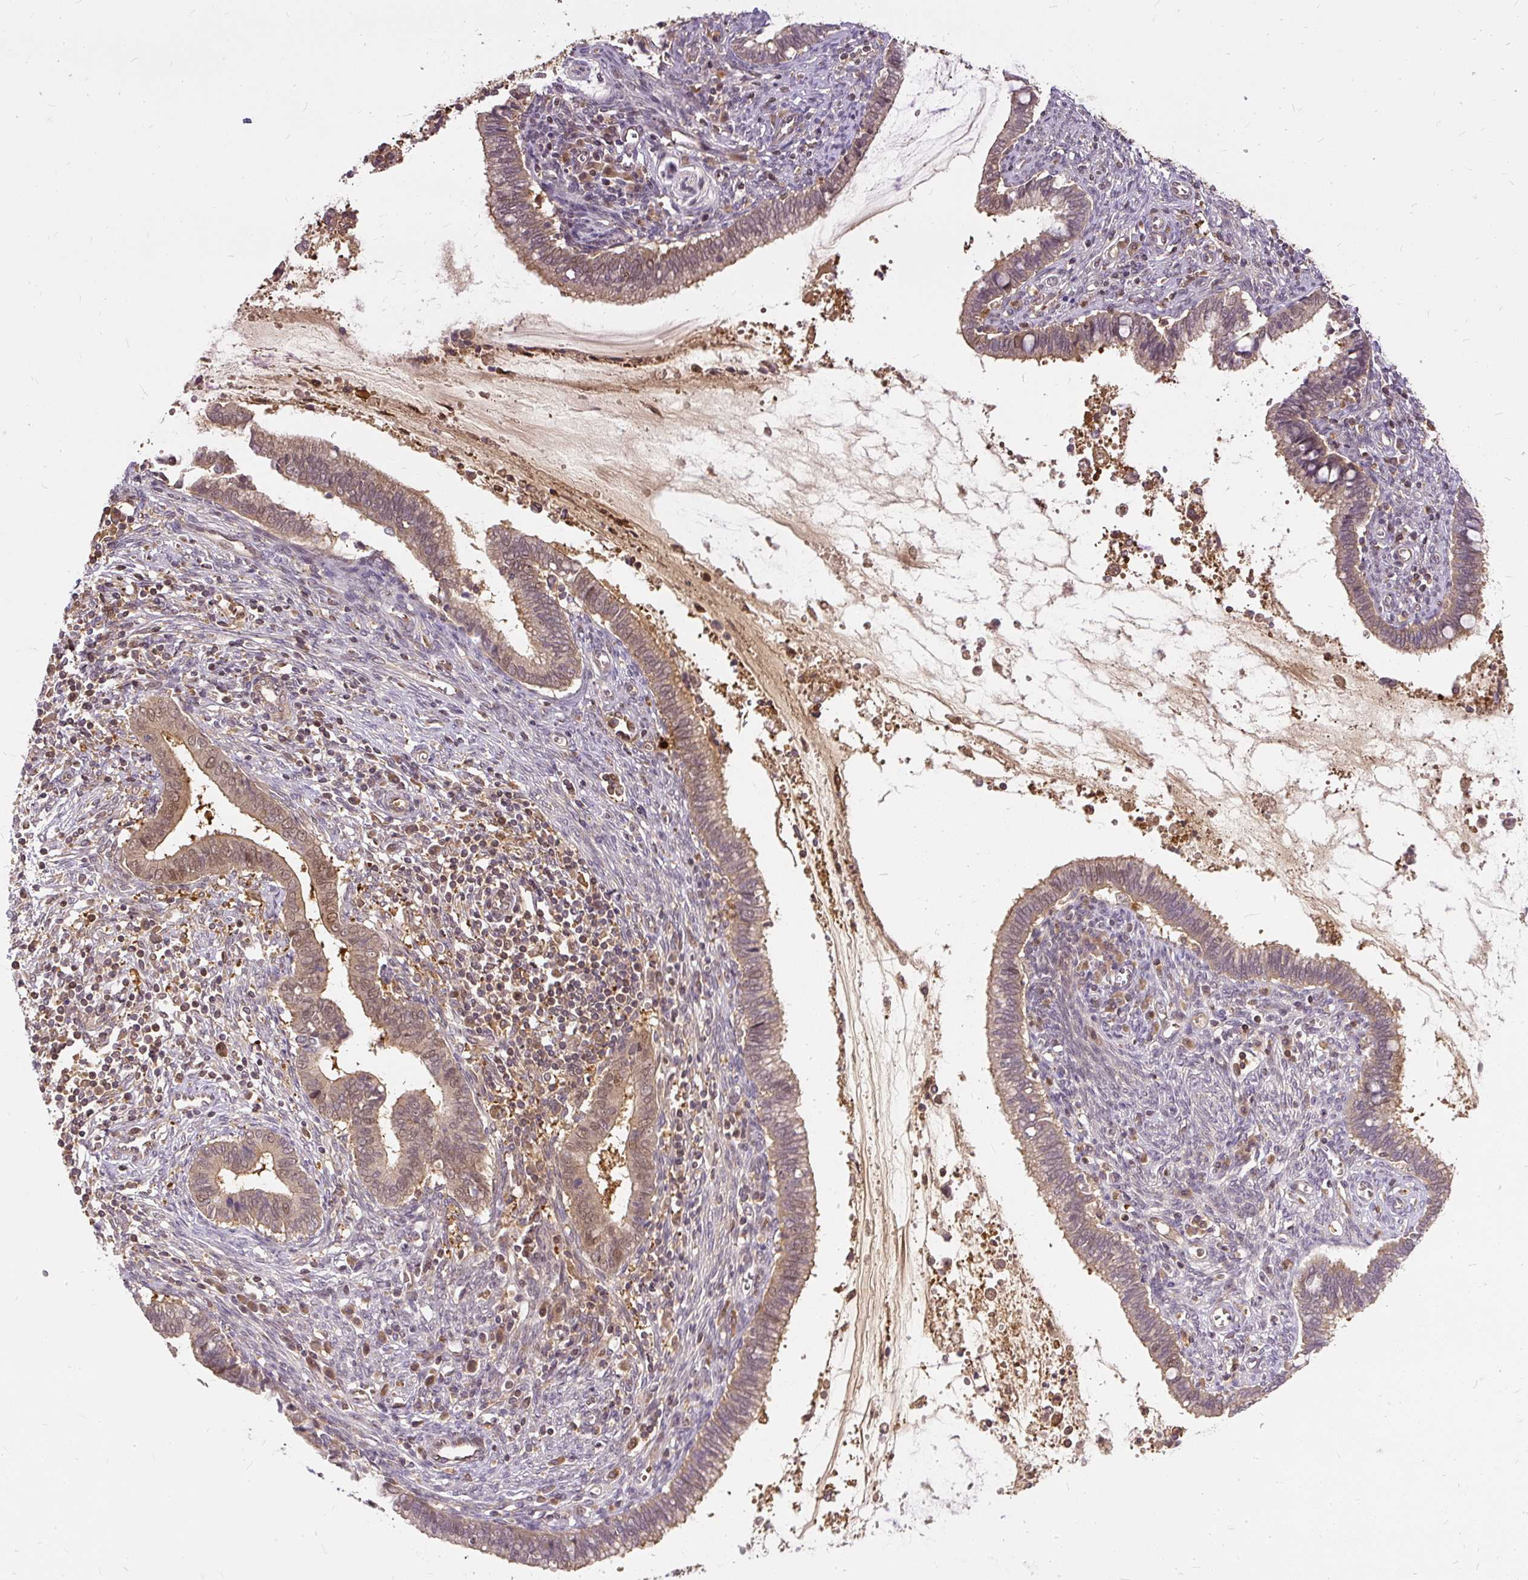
{"staining": {"intensity": "weak", "quantity": ">75%", "location": "cytoplasmic/membranous,nuclear"}, "tissue": "cervical cancer", "cell_type": "Tumor cells", "image_type": "cancer", "snomed": [{"axis": "morphology", "description": "Adenocarcinoma, NOS"}, {"axis": "topography", "description": "Cervix"}], "caption": "An image of human cervical cancer stained for a protein shows weak cytoplasmic/membranous and nuclear brown staining in tumor cells.", "gene": "AP5S1", "patient": {"sex": "female", "age": 44}}